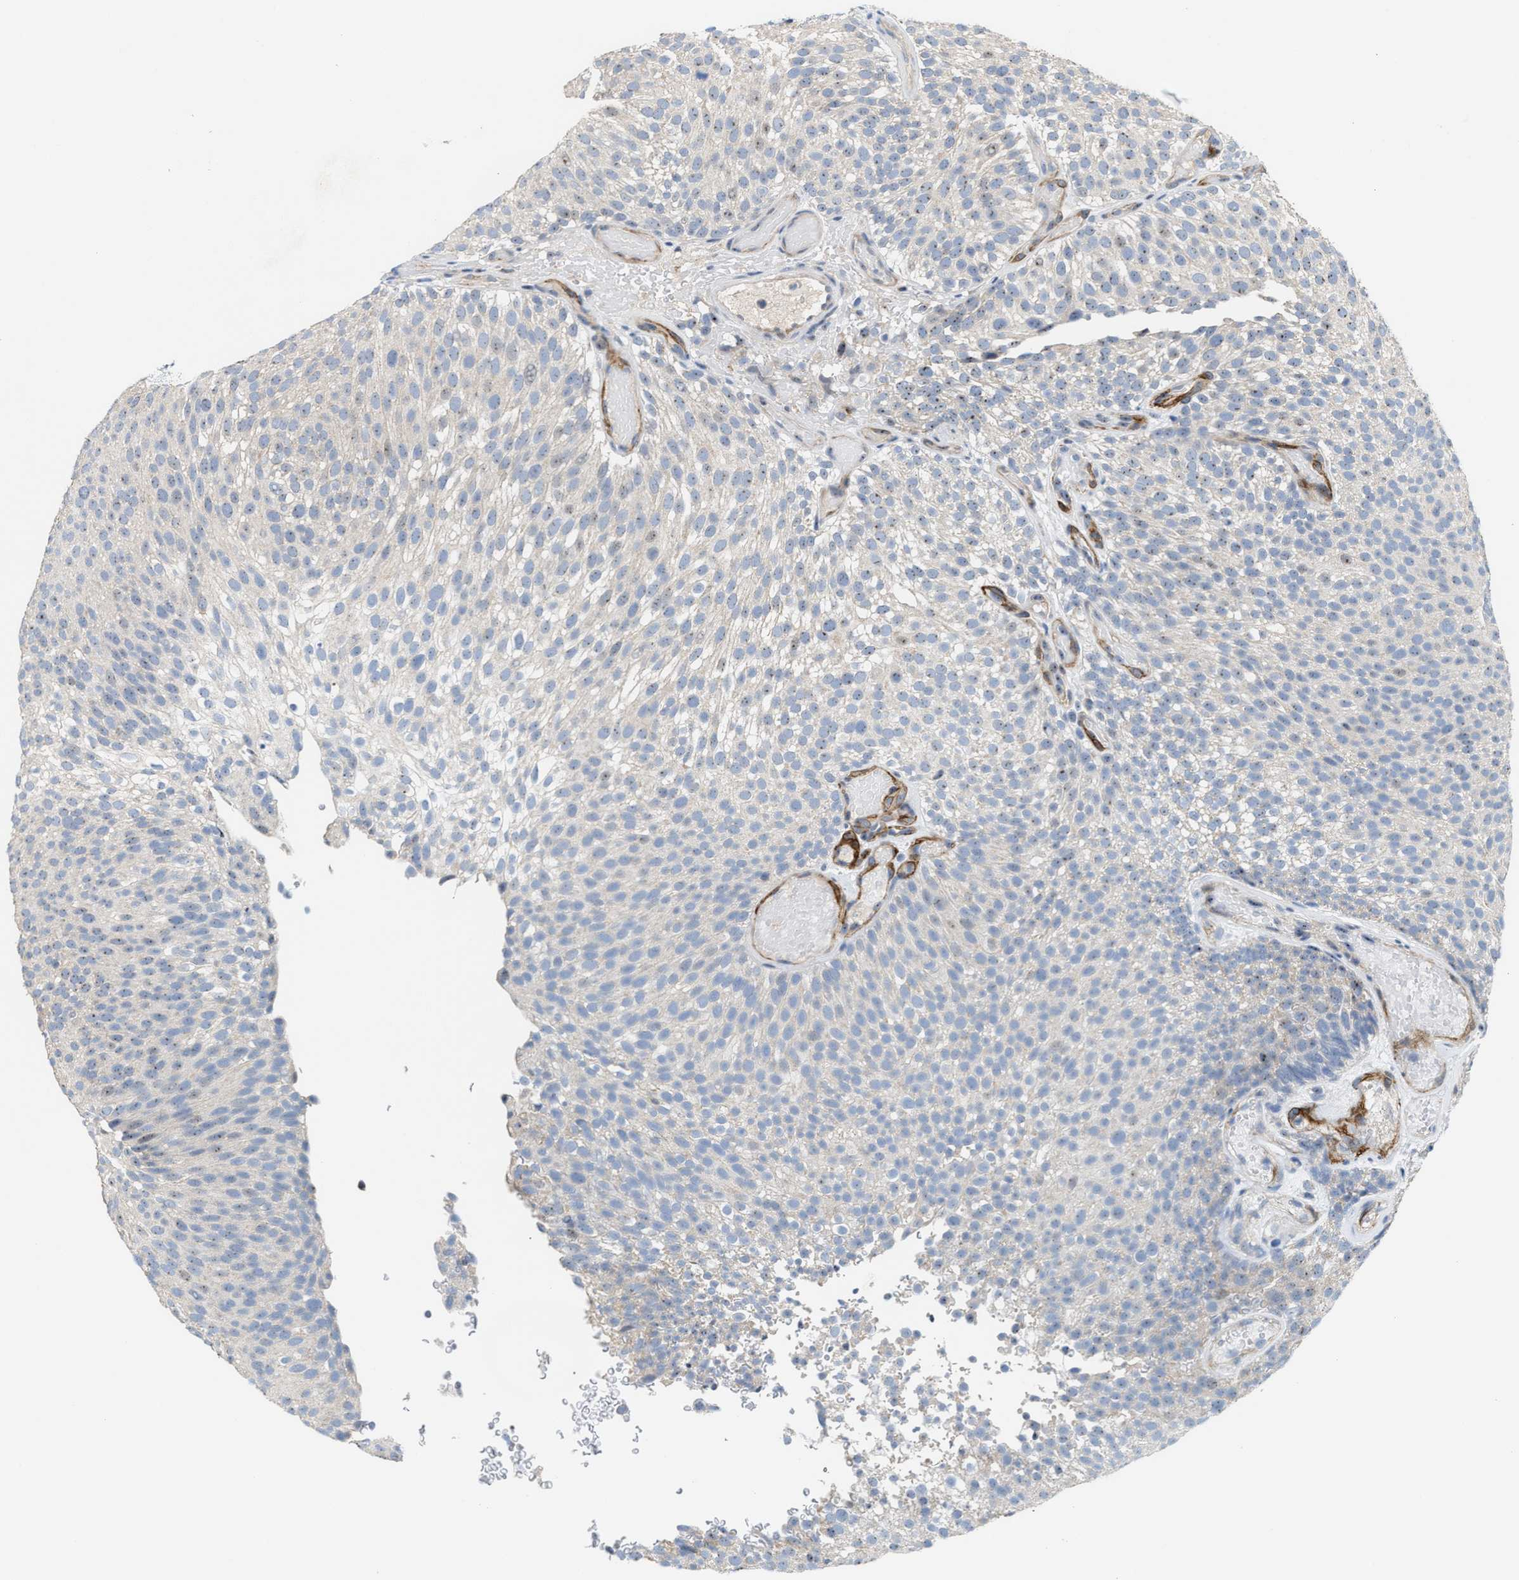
{"staining": {"intensity": "weak", "quantity": "<25%", "location": "nuclear"}, "tissue": "urothelial cancer", "cell_type": "Tumor cells", "image_type": "cancer", "snomed": [{"axis": "morphology", "description": "Urothelial carcinoma, Low grade"}, {"axis": "topography", "description": "Urinary bladder"}], "caption": "Protein analysis of low-grade urothelial carcinoma demonstrates no significant positivity in tumor cells.", "gene": "ZNF783", "patient": {"sex": "male", "age": 78}}